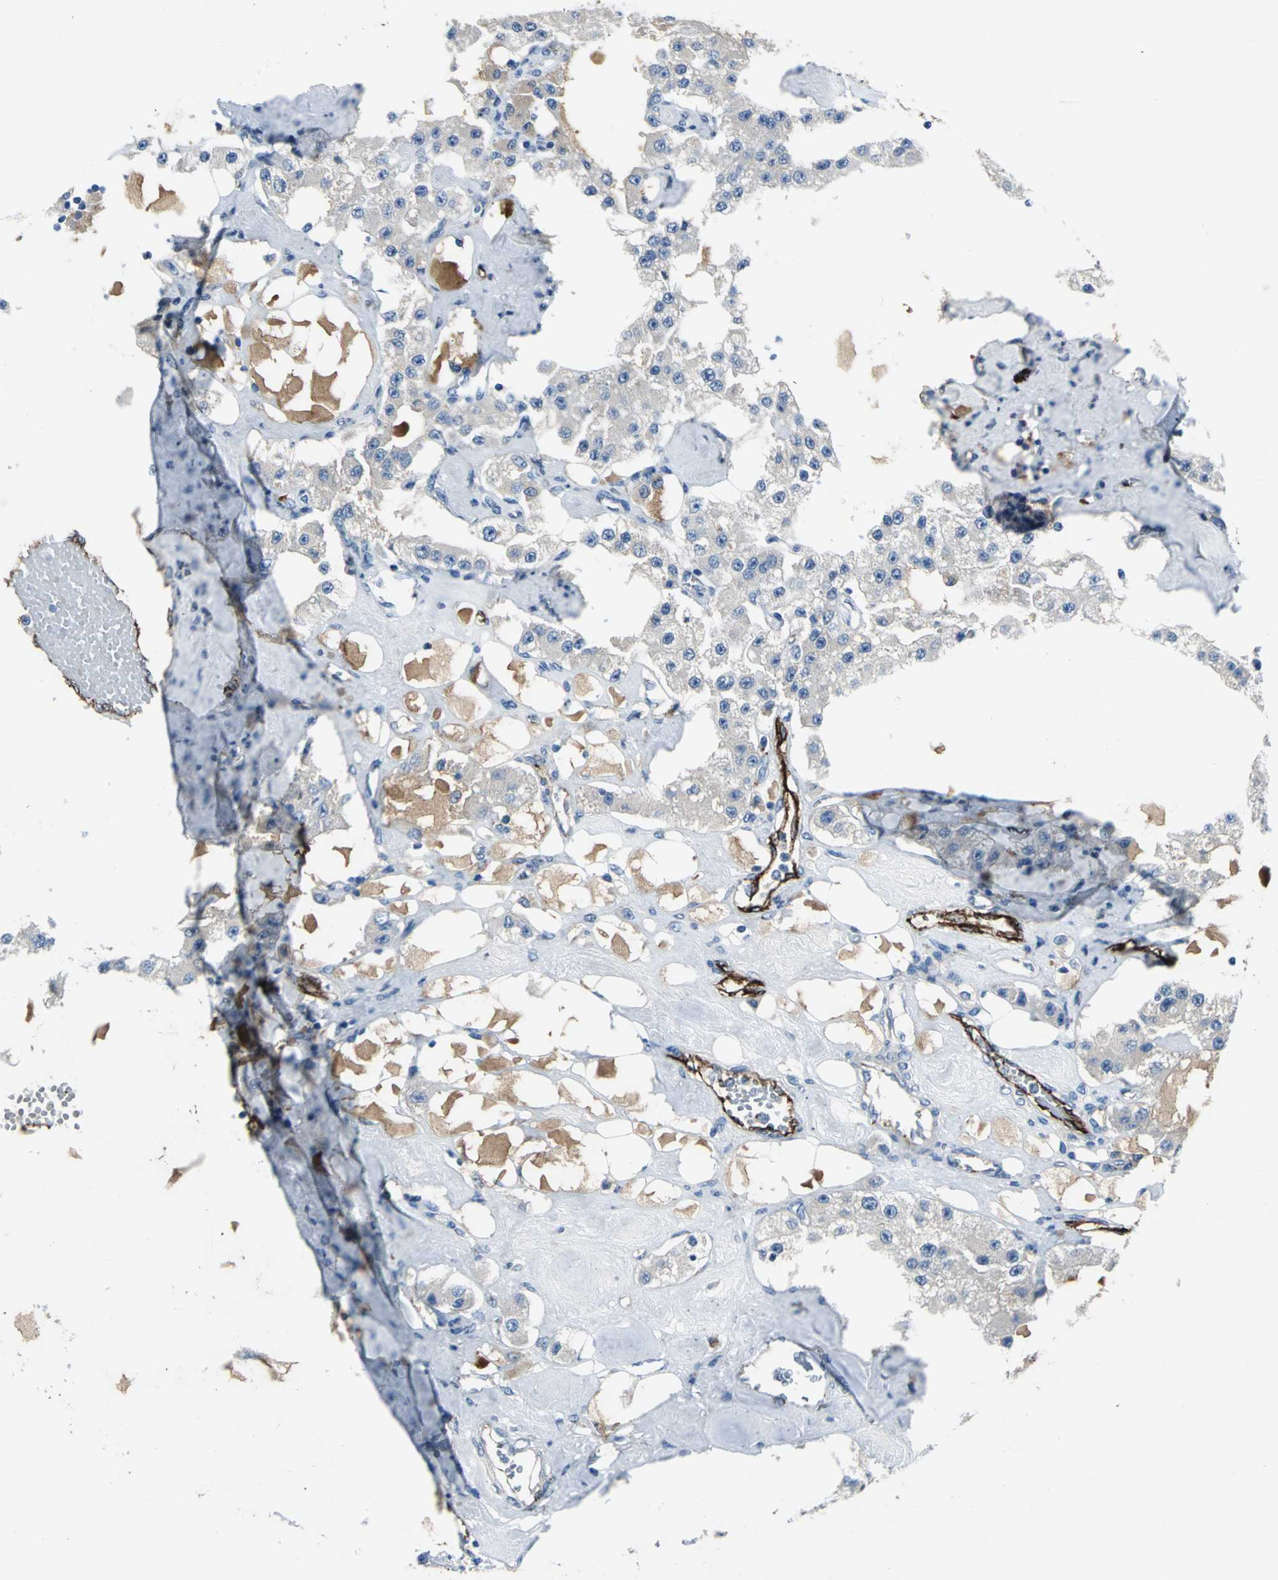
{"staining": {"intensity": "negative", "quantity": "none", "location": "none"}, "tissue": "carcinoid", "cell_type": "Tumor cells", "image_type": "cancer", "snomed": [{"axis": "morphology", "description": "Carcinoid, malignant, NOS"}, {"axis": "topography", "description": "Pancreas"}], "caption": "High magnification brightfield microscopy of malignant carcinoid stained with DAB (3,3'-diaminobenzidine) (brown) and counterstained with hematoxylin (blue): tumor cells show no significant staining.", "gene": "SELP", "patient": {"sex": "male", "age": 41}}